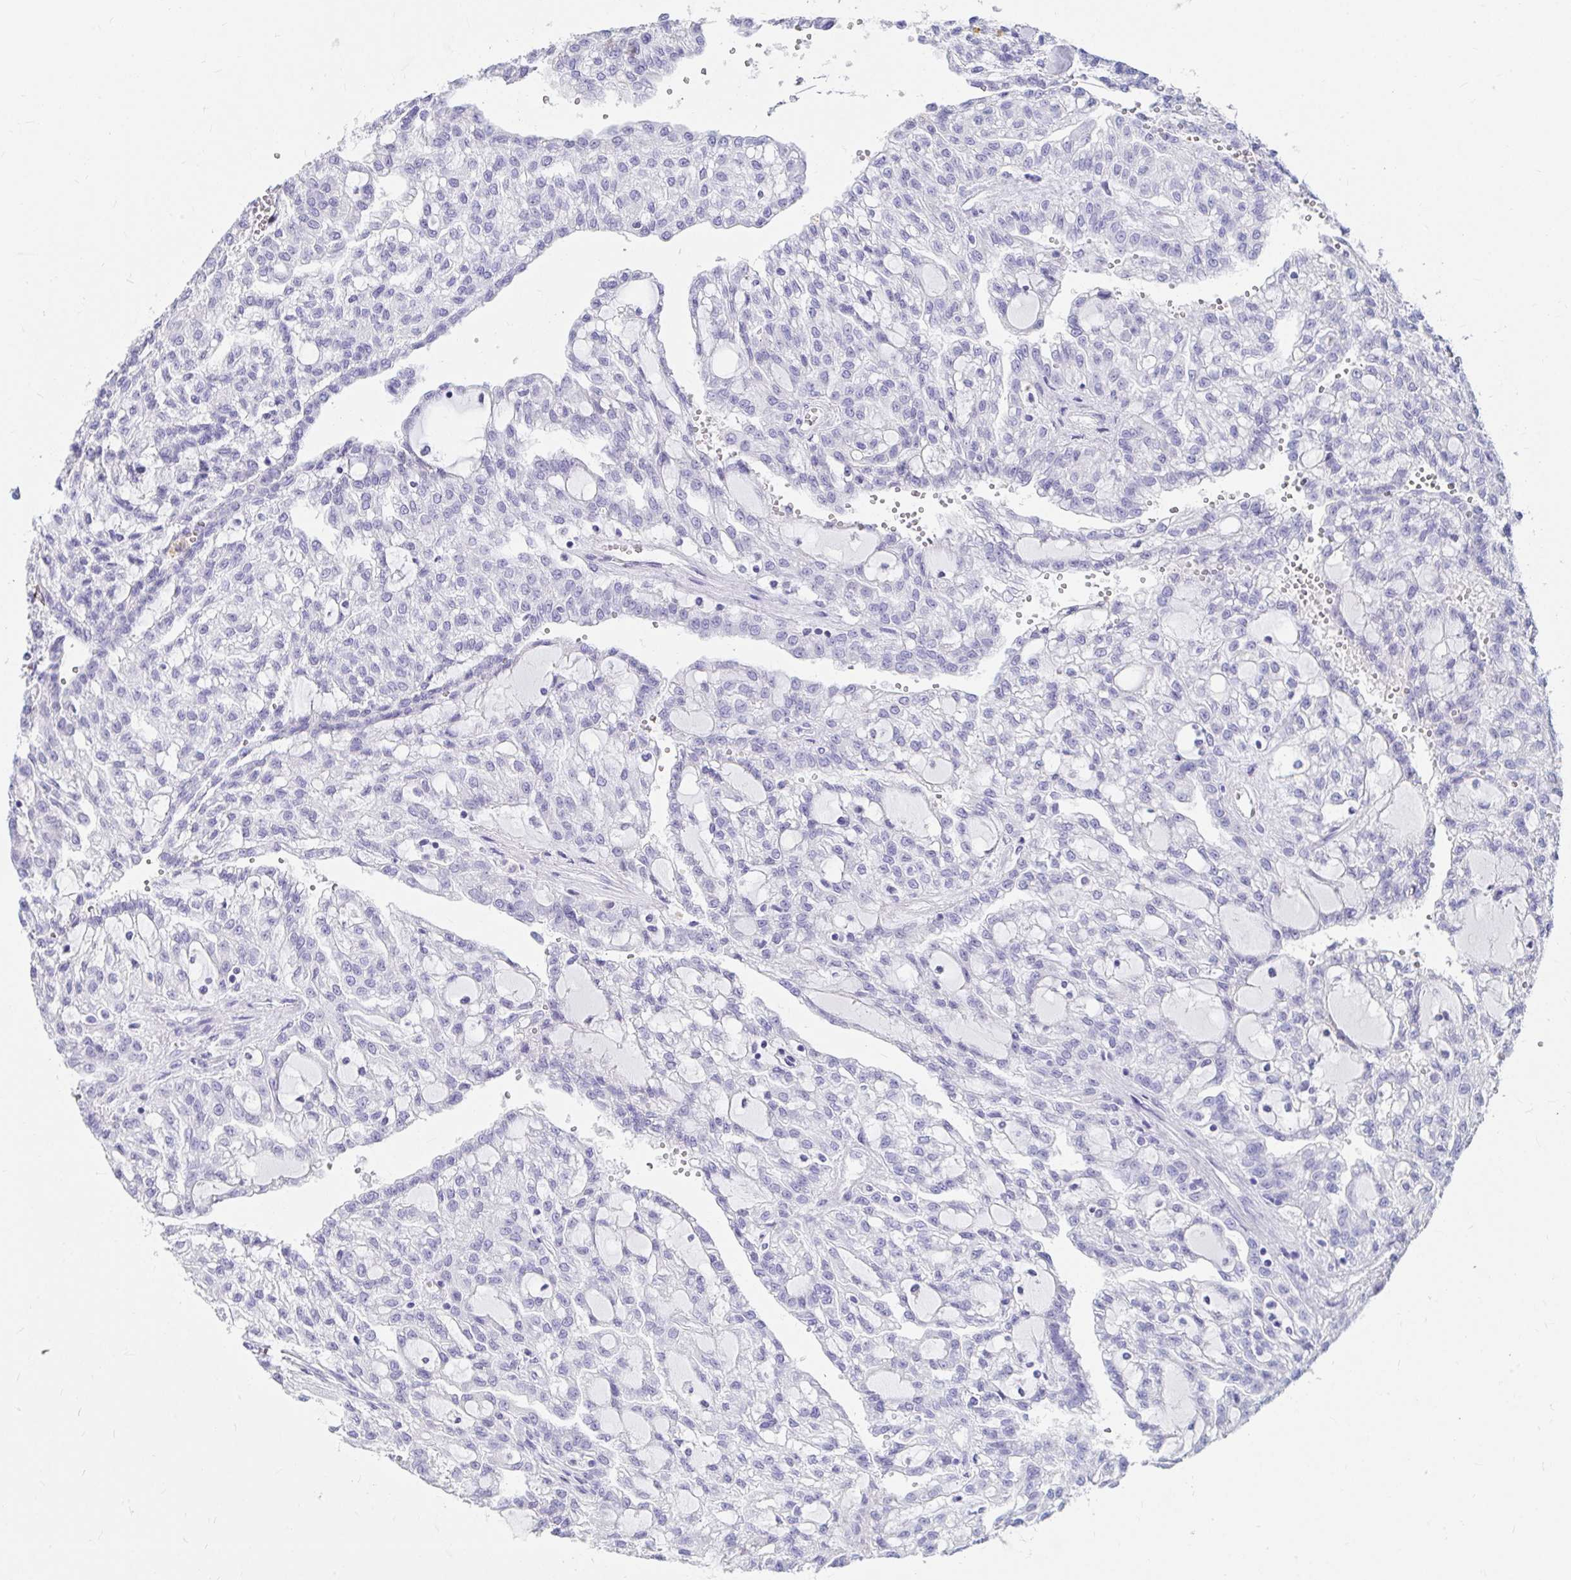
{"staining": {"intensity": "negative", "quantity": "none", "location": "none"}, "tissue": "renal cancer", "cell_type": "Tumor cells", "image_type": "cancer", "snomed": [{"axis": "morphology", "description": "Adenocarcinoma, NOS"}, {"axis": "topography", "description": "Kidney"}], "caption": "The IHC histopathology image has no significant staining in tumor cells of renal cancer tissue.", "gene": "DPEP3", "patient": {"sex": "male", "age": 63}}